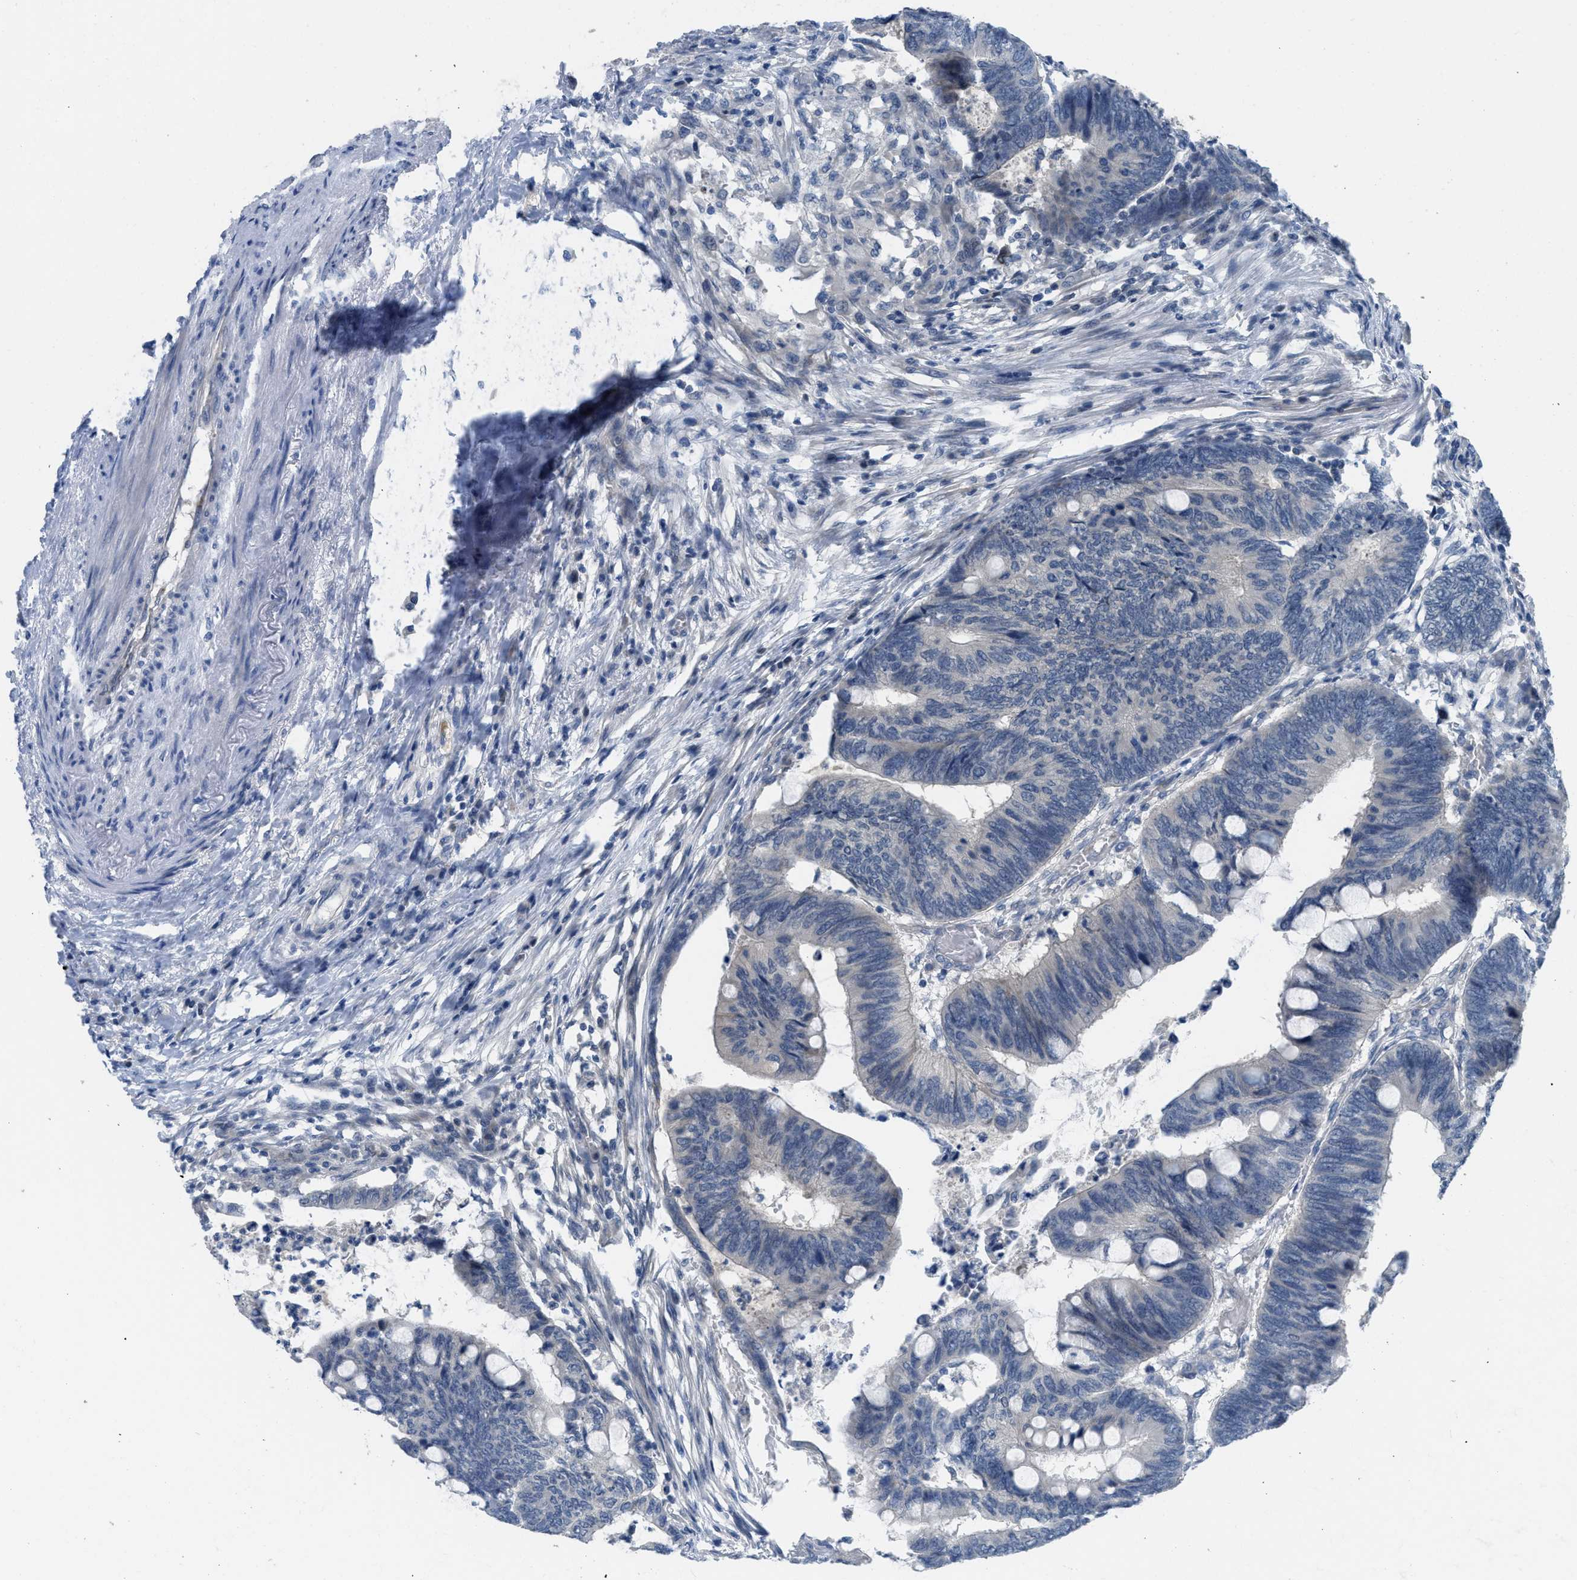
{"staining": {"intensity": "negative", "quantity": "none", "location": "none"}, "tissue": "colorectal cancer", "cell_type": "Tumor cells", "image_type": "cancer", "snomed": [{"axis": "morphology", "description": "Normal tissue, NOS"}, {"axis": "morphology", "description": "Adenocarcinoma, NOS"}, {"axis": "topography", "description": "Rectum"}, {"axis": "topography", "description": "Peripheral nerve tissue"}], "caption": "A photomicrograph of human adenocarcinoma (colorectal) is negative for staining in tumor cells. (Immunohistochemistry (ihc), brightfield microscopy, high magnification).", "gene": "TNFAIP1", "patient": {"sex": "male", "age": 92}}